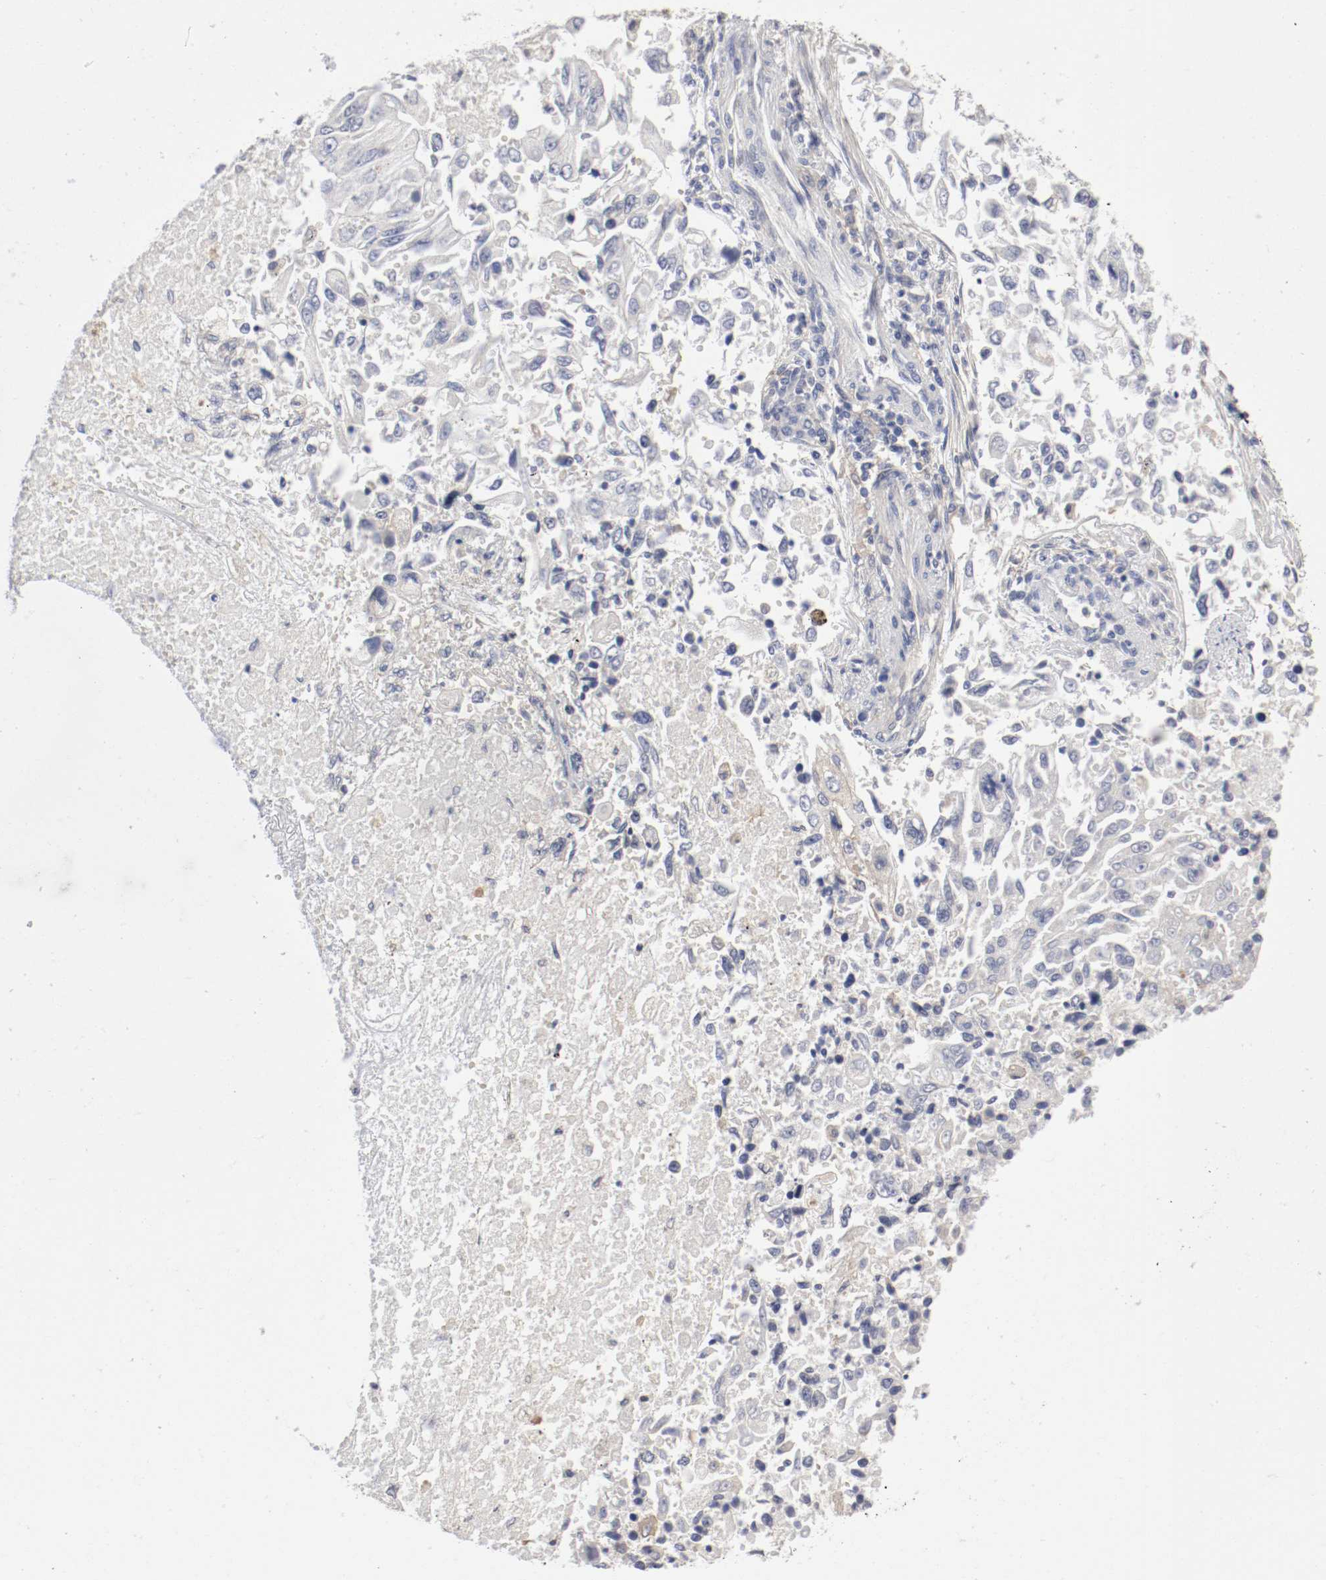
{"staining": {"intensity": "negative", "quantity": "none", "location": "none"}, "tissue": "lung cancer", "cell_type": "Tumor cells", "image_type": "cancer", "snomed": [{"axis": "morphology", "description": "Adenocarcinoma, NOS"}, {"axis": "topography", "description": "Lung"}], "caption": "This is an immunohistochemistry (IHC) photomicrograph of human lung cancer. There is no expression in tumor cells.", "gene": "FGFBP1", "patient": {"sex": "male", "age": 84}}